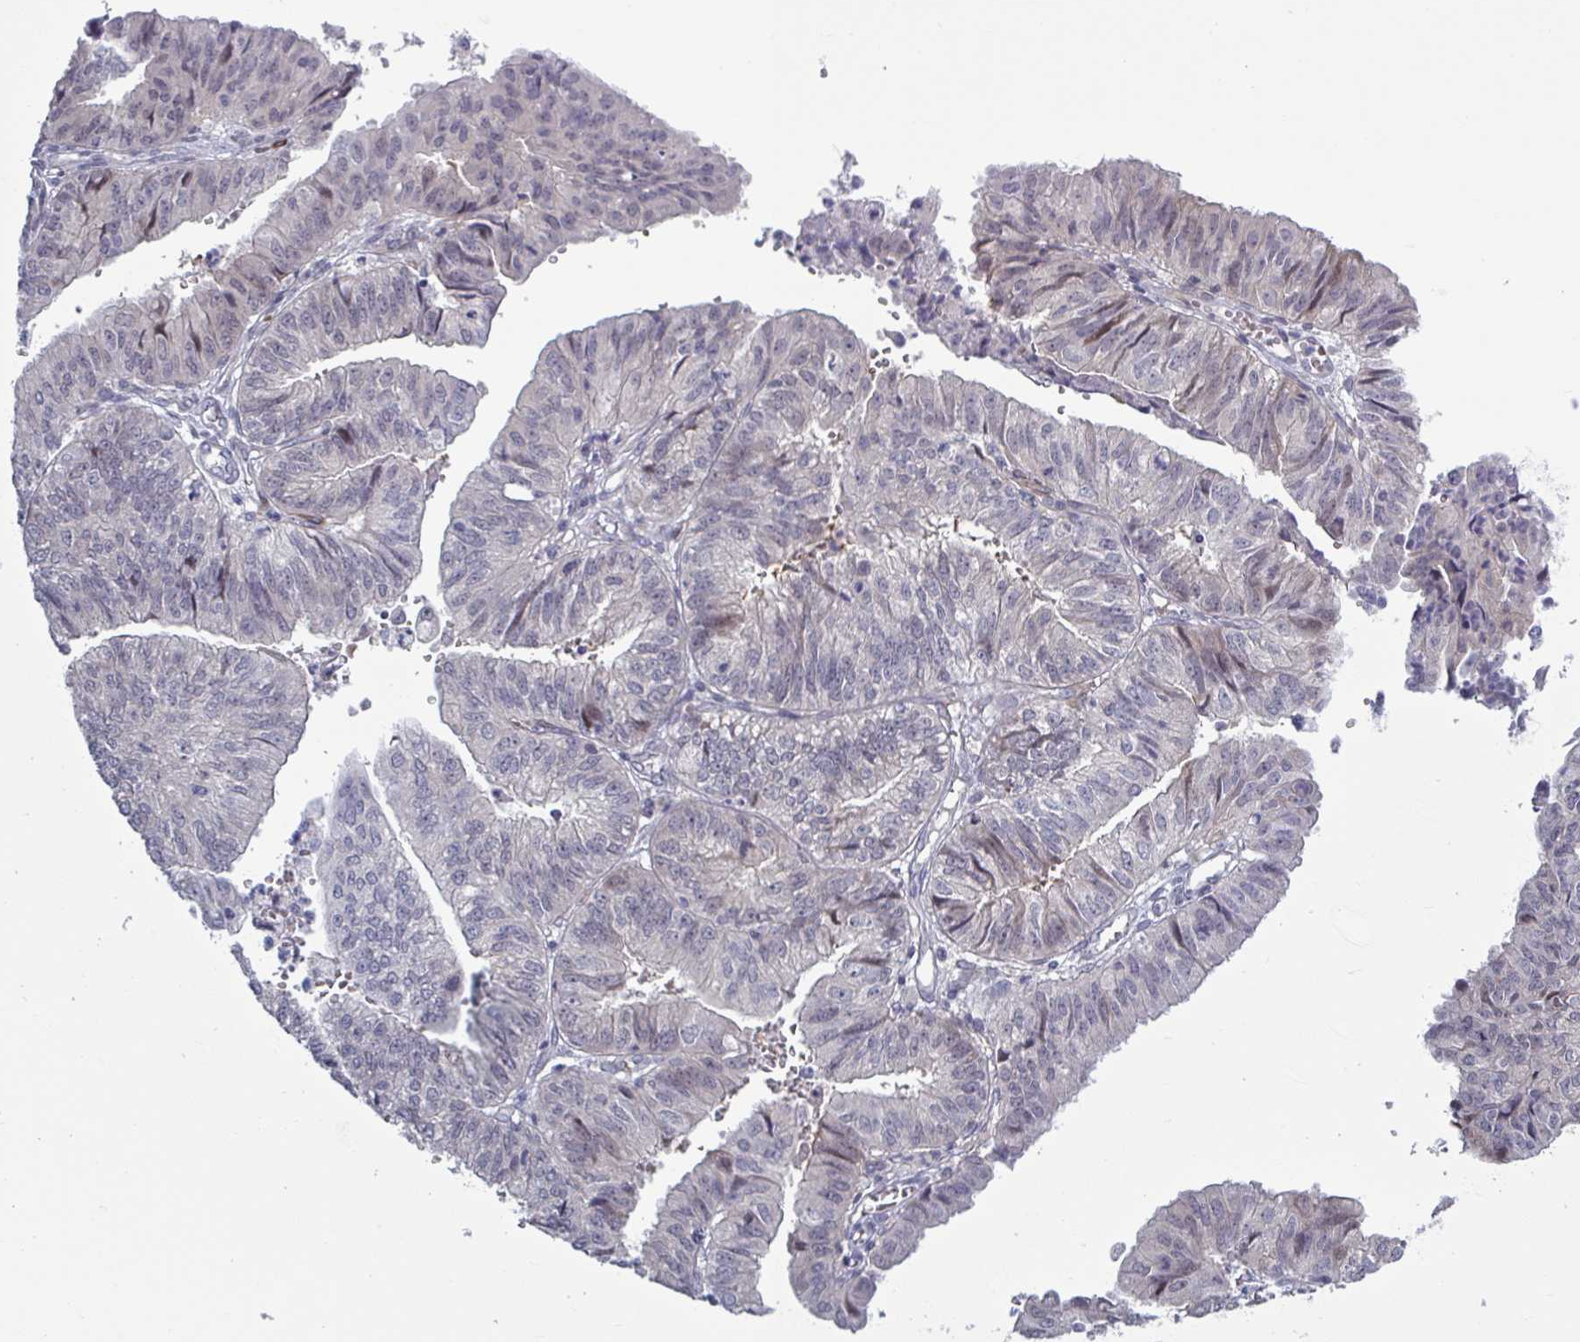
{"staining": {"intensity": "negative", "quantity": "none", "location": "none"}, "tissue": "endometrial cancer", "cell_type": "Tumor cells", "image_type": "cancer", "snomed": [{"axis": "morphology", "description": "Adenocarcinoma, NOS"}, {"axis": "topography", "description": "Endometrium"}], "caption": "Tumor cells show no significant protein staining in adenocarcinoma (endometrial). The staining was performed using DAB (3,3'-diaminobenzidine) to visualize the protein expression in brown, while the nuclei were stained in blue with hematoxylin (Magnification: 20x).", "gene": "HSD11B2", "patient": {"sex": "female", "age": 56}}